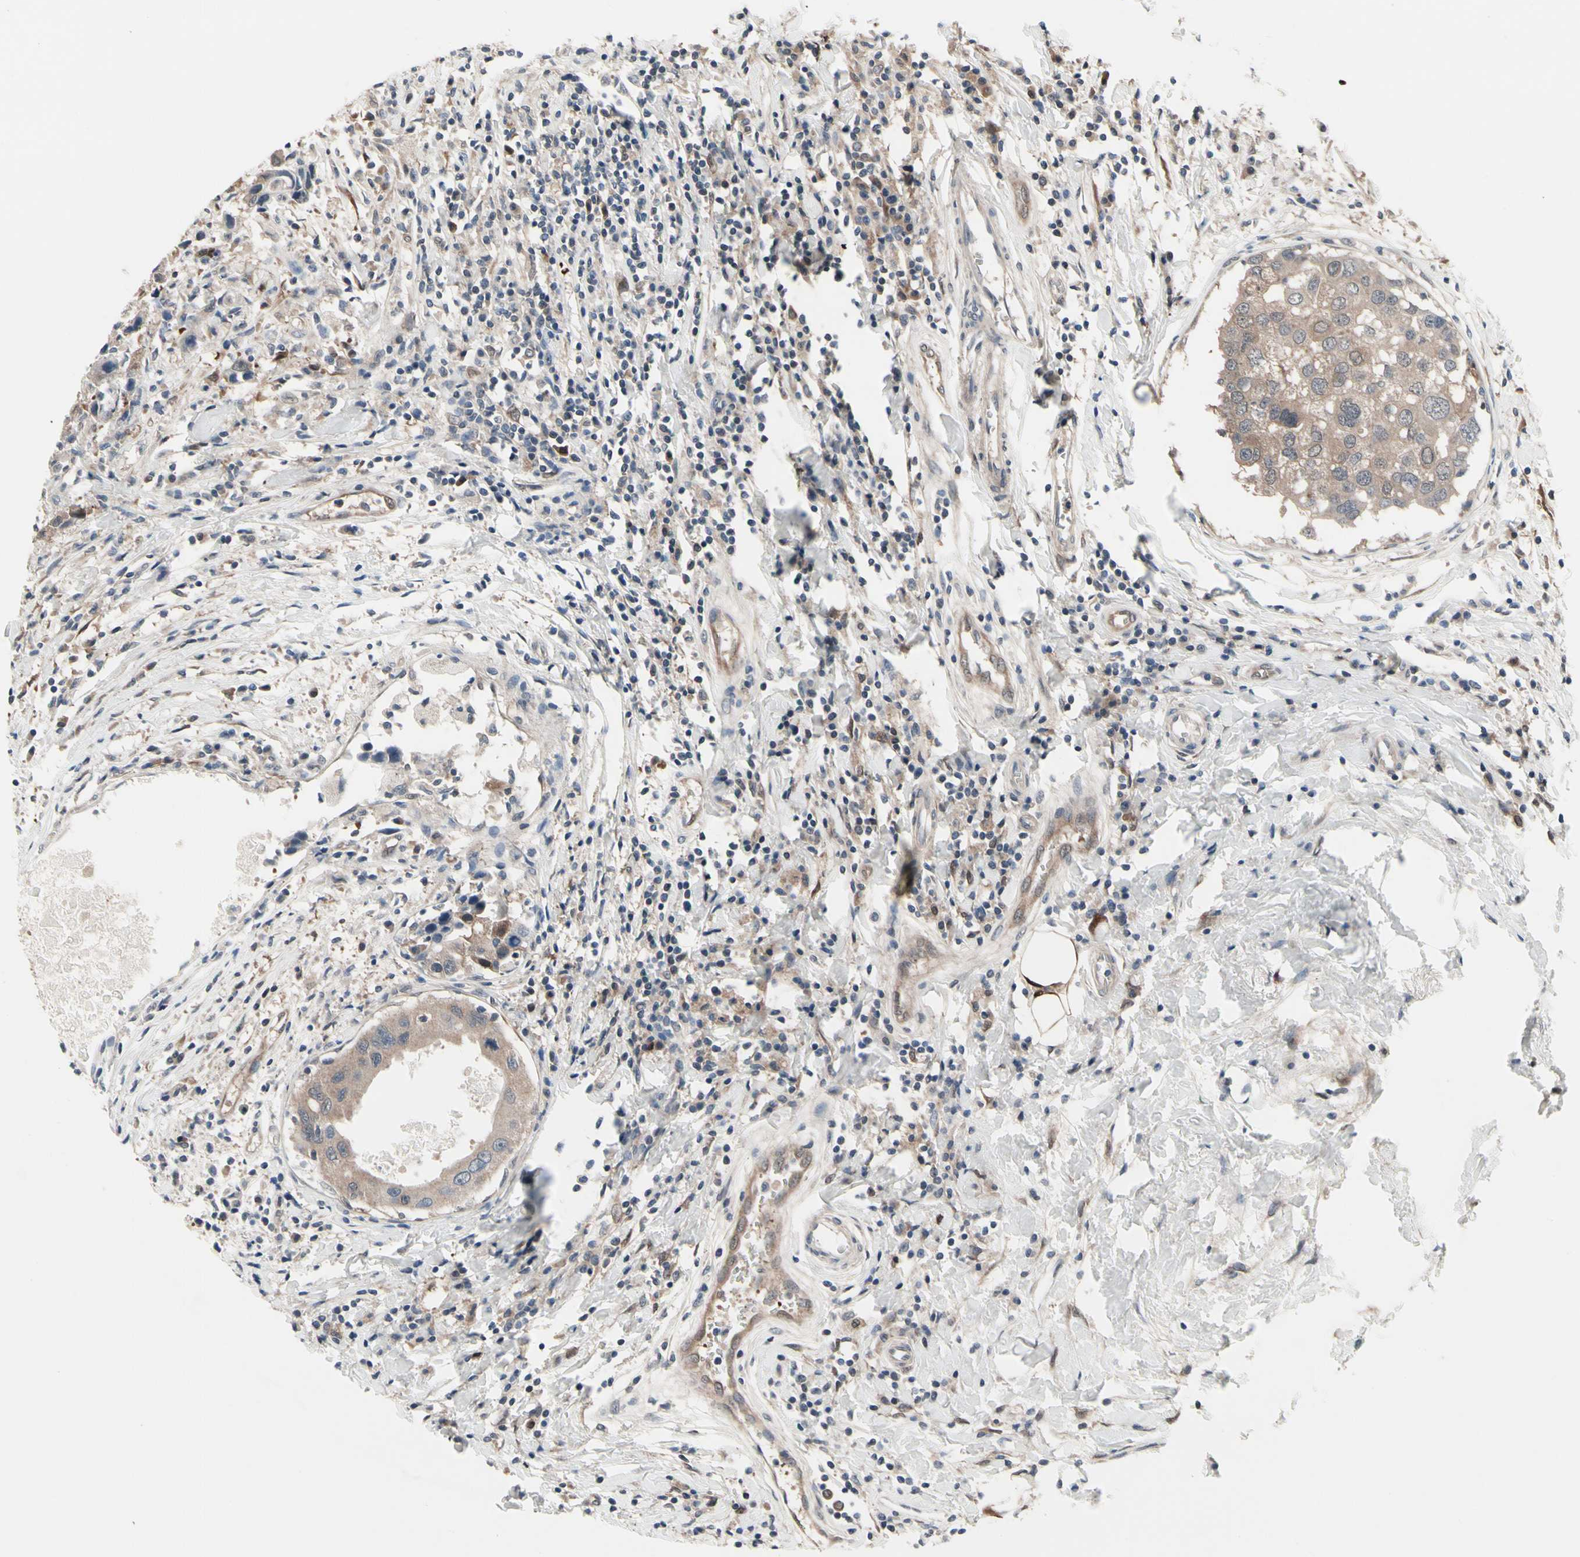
{"staining": {"intensity": "moderate", "quantity": ">75%", "location": "cytoplasmic/membranous"}, "tissue": "breast cancer", "cell_type": "Tumor cells", "image_type": "cancer", "snomed": [{"axis": "morphology", "description": "Duct carcinoma"}, {"axis": "topography", "description": "Breast"}], "caption": "High-magnification brightfield microscopy of breast cancer stained with DAB (3,3'-diaminobenzidine) (brown) and counterstained with hematoxylin (blue). tumor cells exhibit moderate cytoplasmic/membranous expression is appreciated in about>75% of cells.", "gene": "PRDX6", "patient": {"sex": "female", "age": 27}}